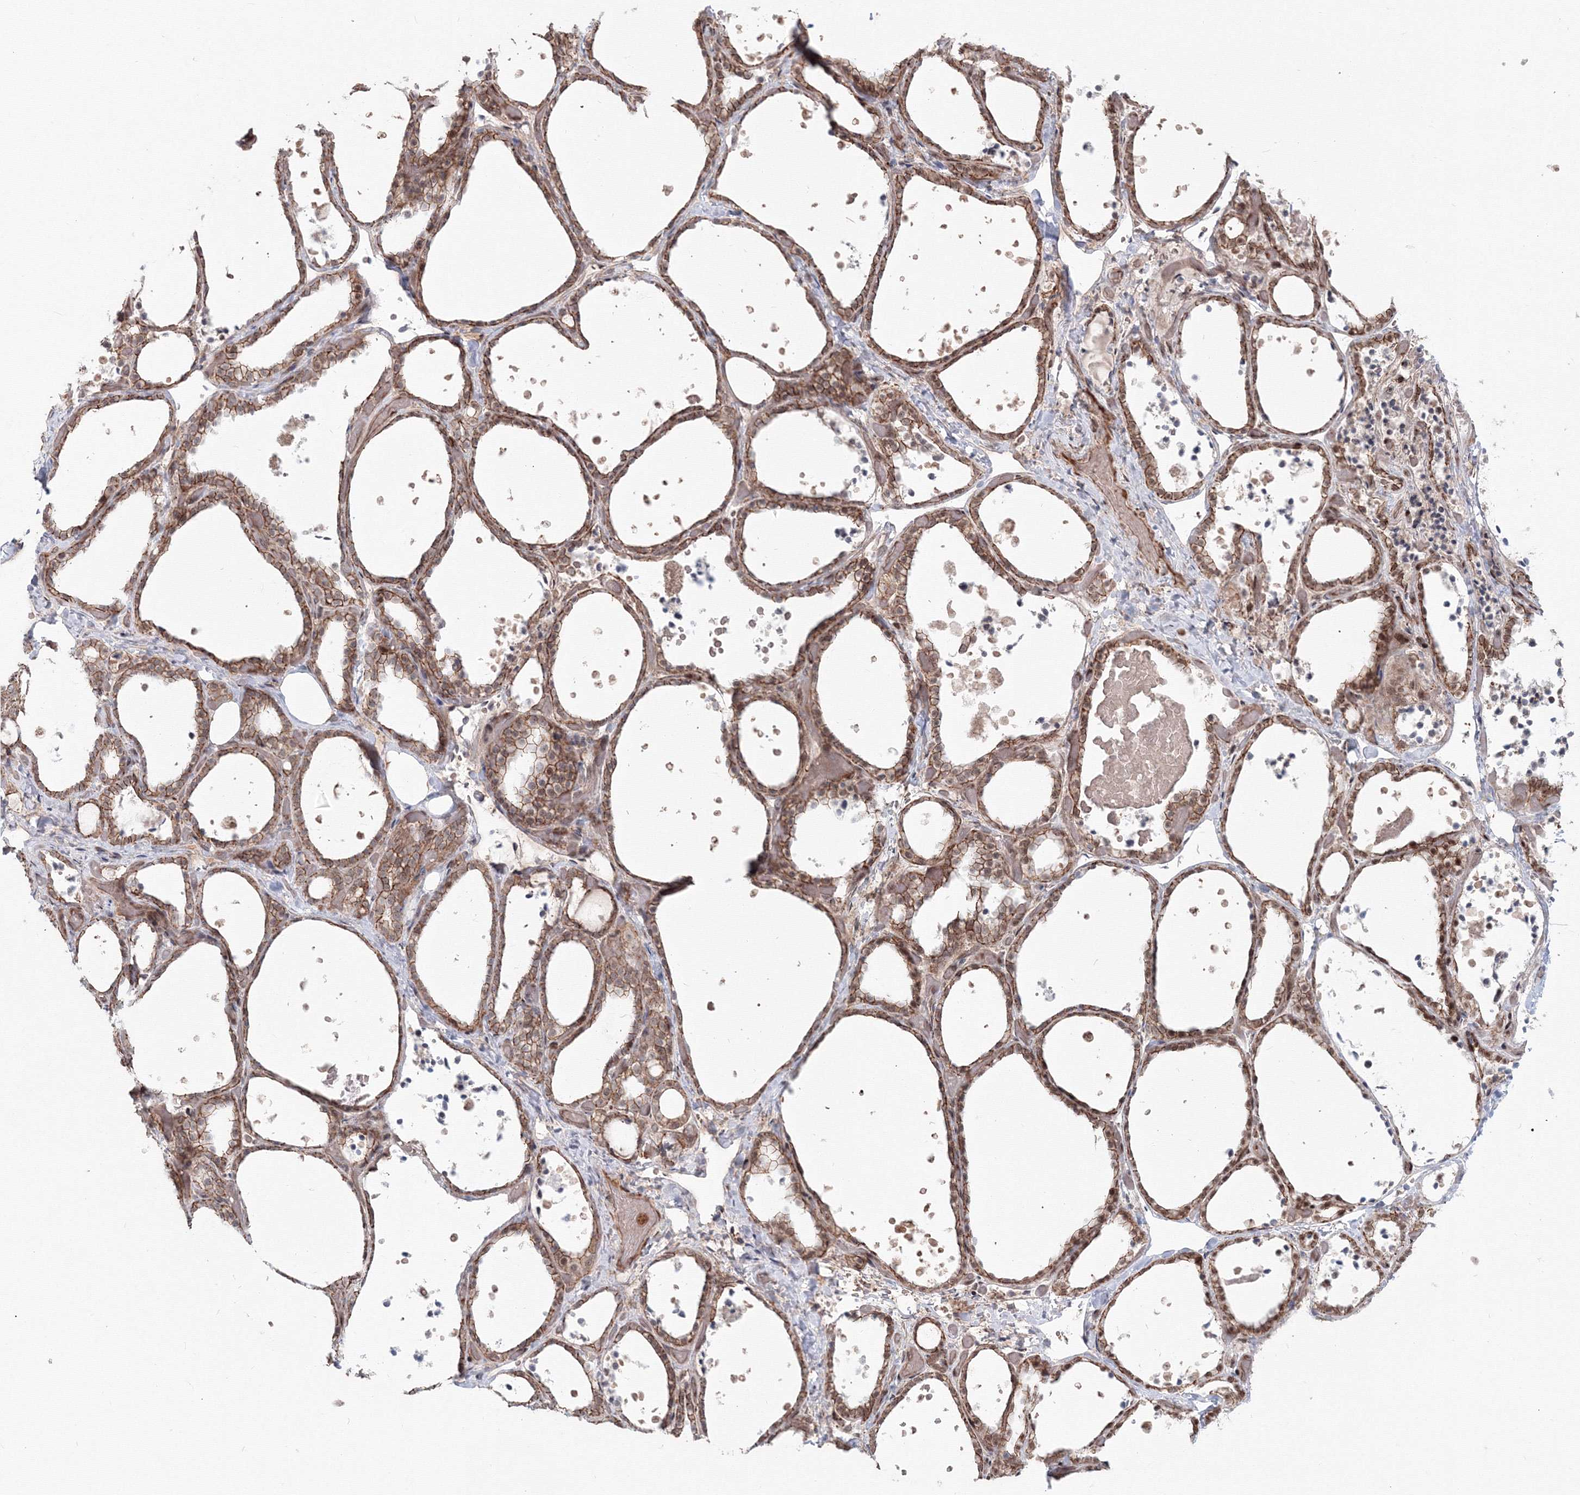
{"staining": {"intensity": "moderate", "quantity": ">75%", "location": "cytoplasmic/membranous,nuclear"}, "tissue": "thyroid gland", "cell_type": "Glandular cells", "image_type": "normal", "snomed": [{"axis": "morphology", "description": "Normal tissue, NOS"}, {"axis": "topography", "description": "Thyroid gland"}], "caption": "This photomicrograph shows immunohistochemistry (IHC) staining of benign thyroid gland, with medium moderate cytoplasmic/membranous,nuclear positivity in approximately >75% of glandular cells.", "gene": "SH3PXD2A", "patient": {"sex": "female", "age": 44}}